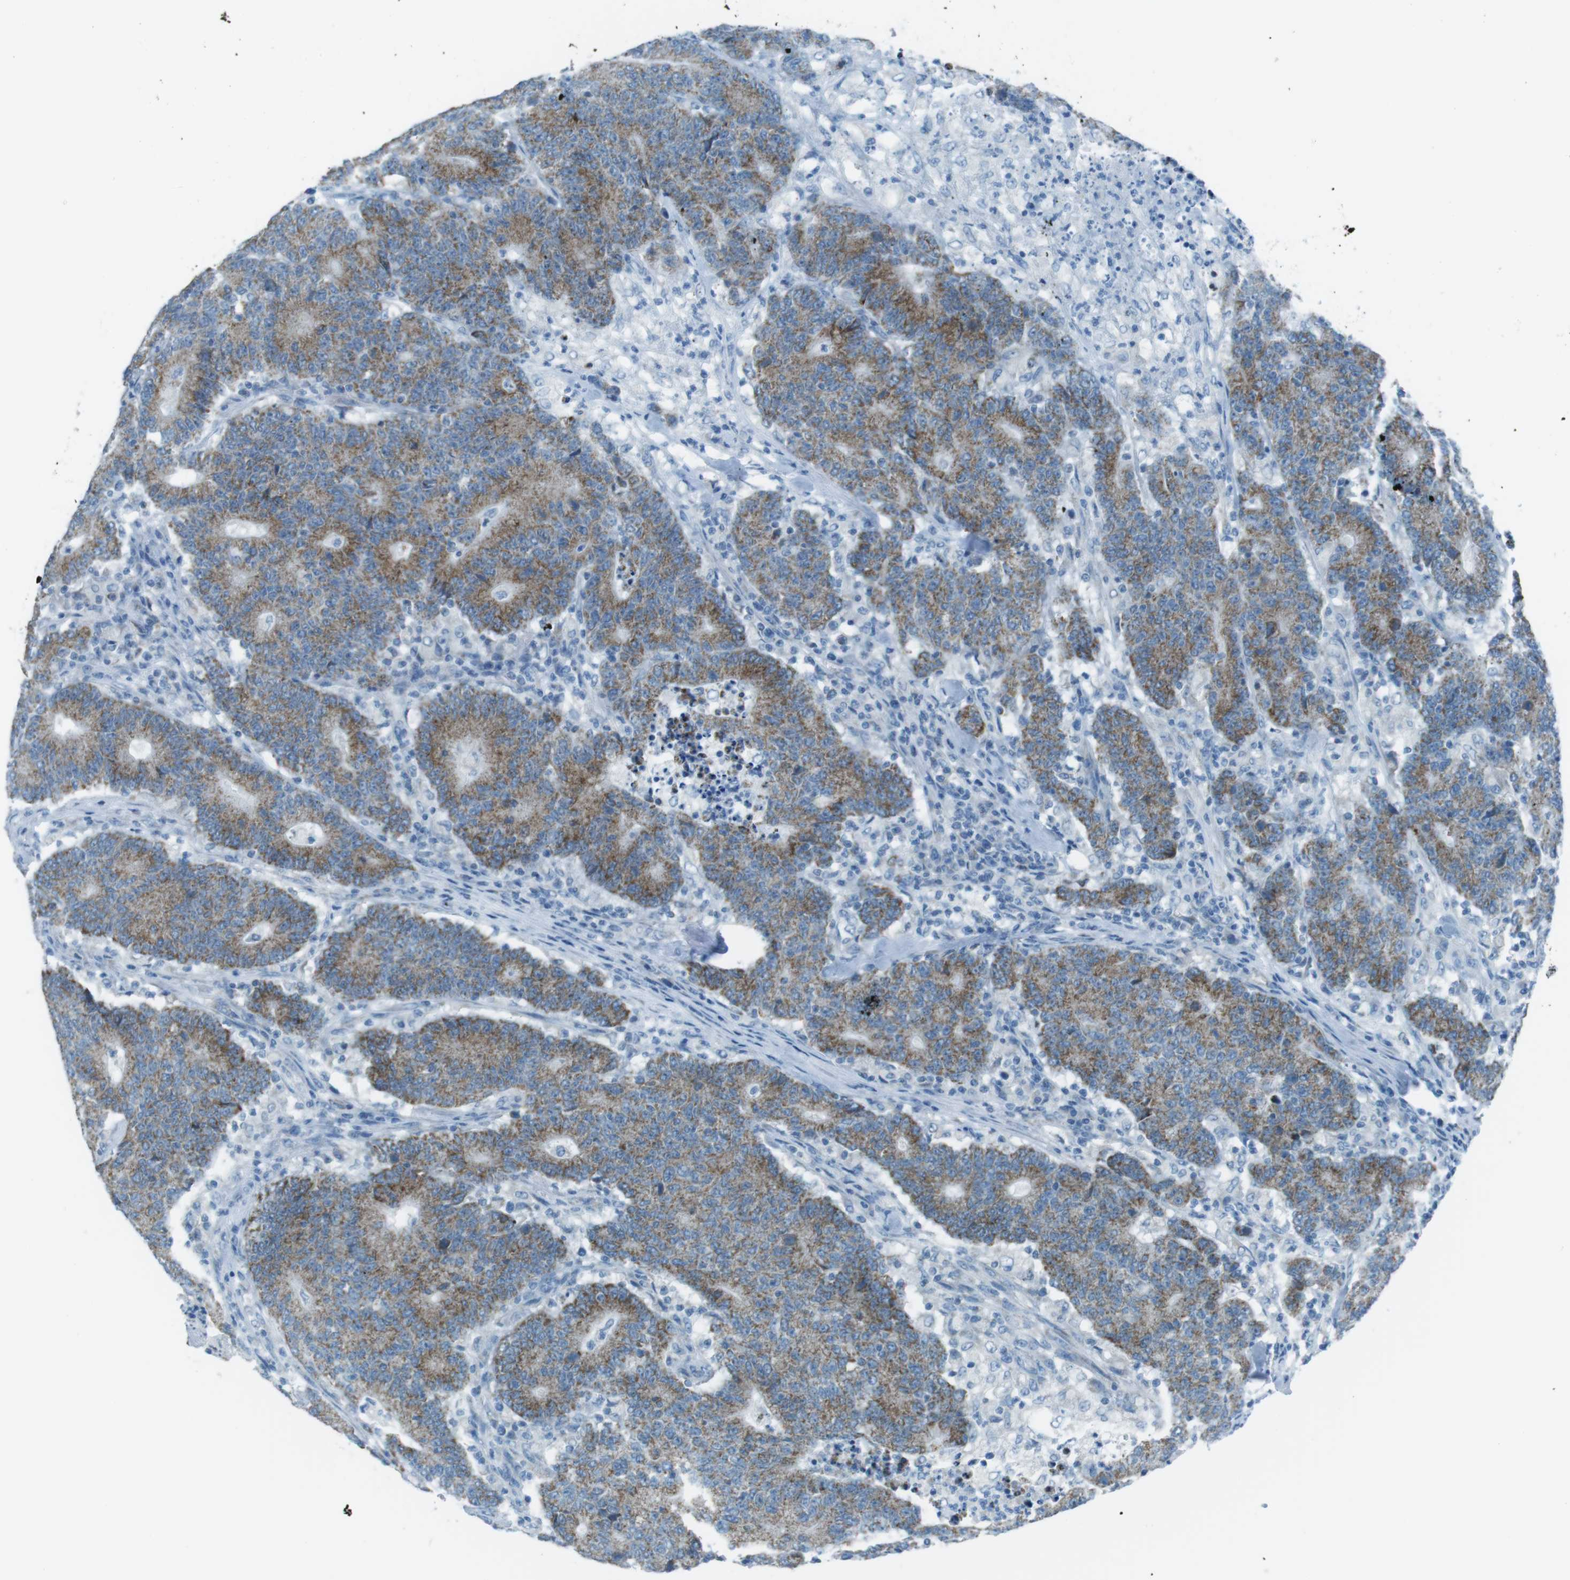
{"staining": {"intensity": "moderate", "quantity": ">75%", "location": "cytoplasmic/membranous"}, "tissue": "colorectal cancer", "cell_type": "Tumor cells", "image_type": "cancer", "snomed": [{"axis": "morphology", "description": "Normal tissue, NOS"}, {"axis": "morphology", "description": "Adenocarcinoma, NOS"}, {"axis": "topography", "description": "Colon"}], "caption": "Human adenocarcinoma (colorectal) stained for a protein (brown) reveals moderate cytoplasmic/membranous positive staining in approximately >75% of tumor cells.", "gene": "DNAJA3", "patient": {"sex": "female", "age": 75}}